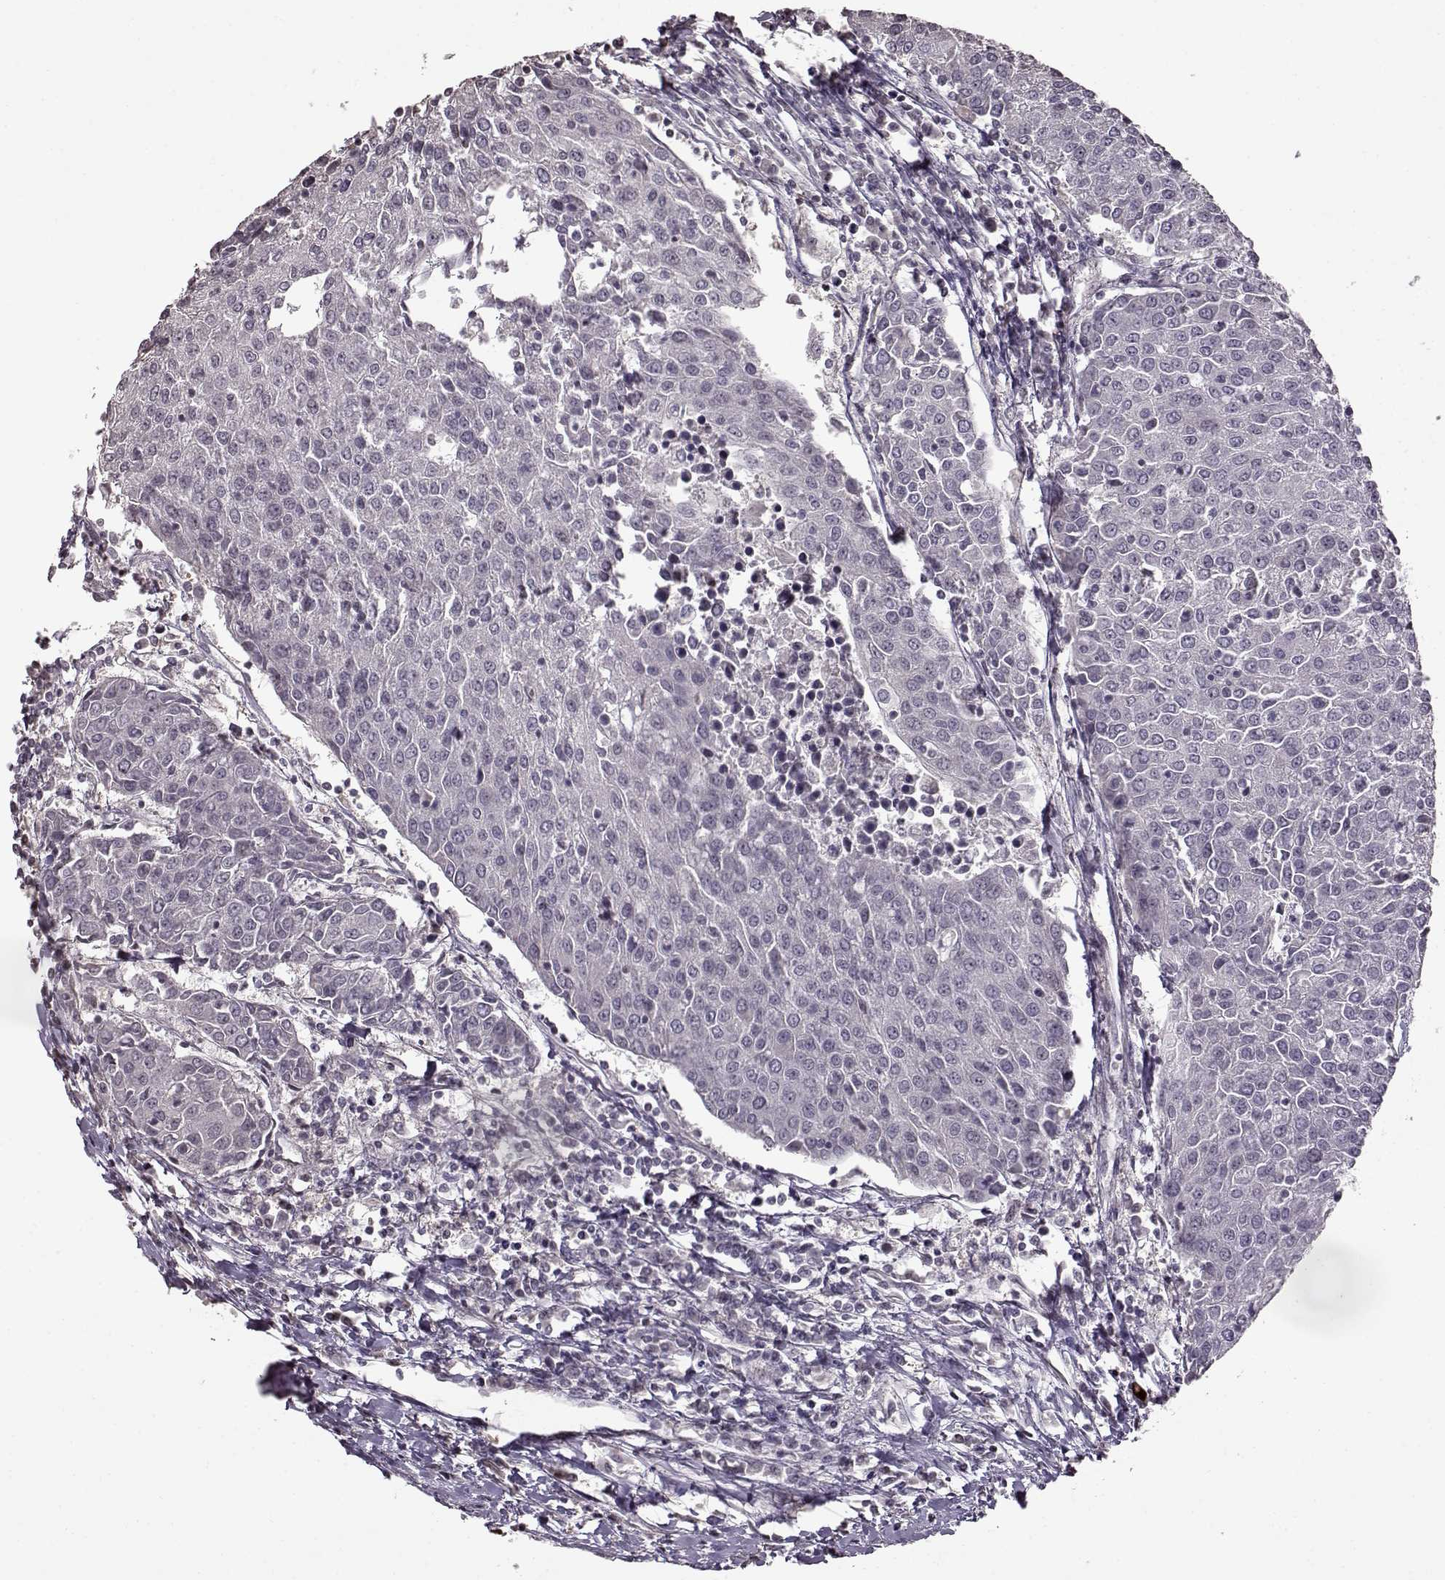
{"staining": {"intensity": "negative", "quantity": "none", "location": "none"}, "tissue": "urothelial cancer", "cell_type": "Tumor cells", "image_type": "cancer", "snomed": [{"axis": "morphology", "description": "Urothelial carcinoma, High grade"}, {"axis": "topography", "description": "Urinary bladder"}], "caption": "This photomicrograph is of urothelial carcinoma (high-grade) stained with immunohistochemistry (IHC) to label a protein in brown with the nuclei are counter-stained blue. There is no positivity in tumor cells.", "gene": "FSHB", "patient": {"sex": "female", "age": 85}}